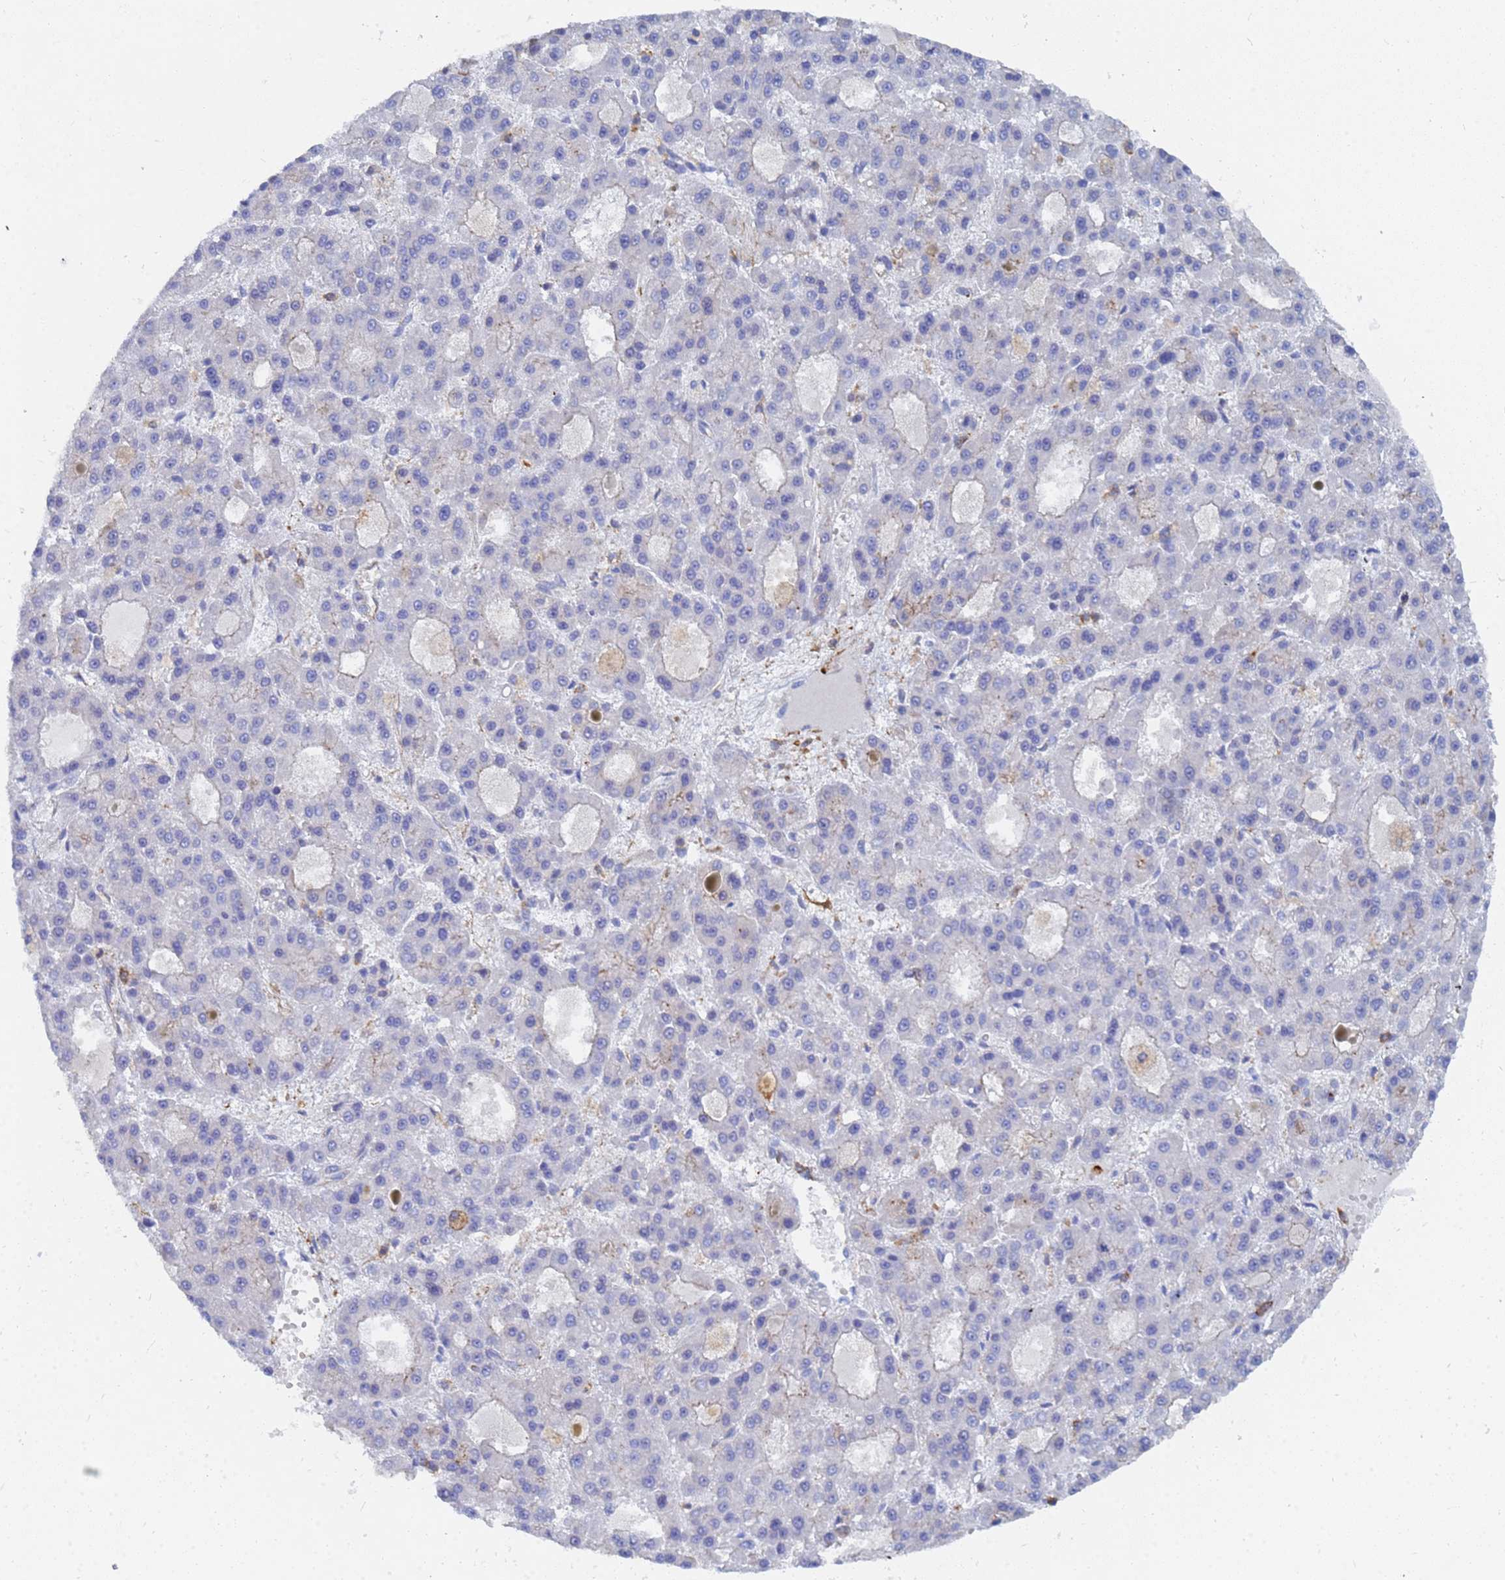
{"staining": {"intensity": "negative", "quantity": "none", "location": "none"}, "tissue": "liver cancer", "cell_type": "Tumor cells", "image_type": "cancer", "snomed": [{"axis": "morphology", "description": "Carcinoma, Hepatocellular, NOS"}, {"axis": "topography", "description": "Liver"}], "caption": "Protein analysis of liver cancer shows no significant positivity in tumor cells. The staining was performed using DAB to visualize the protein expression in brown, while the nuclei were stained in blue with hematoxylin (Magnification: 20x).", "gene": "GPR42", "patient": {"sex": "male", "age": 70}}